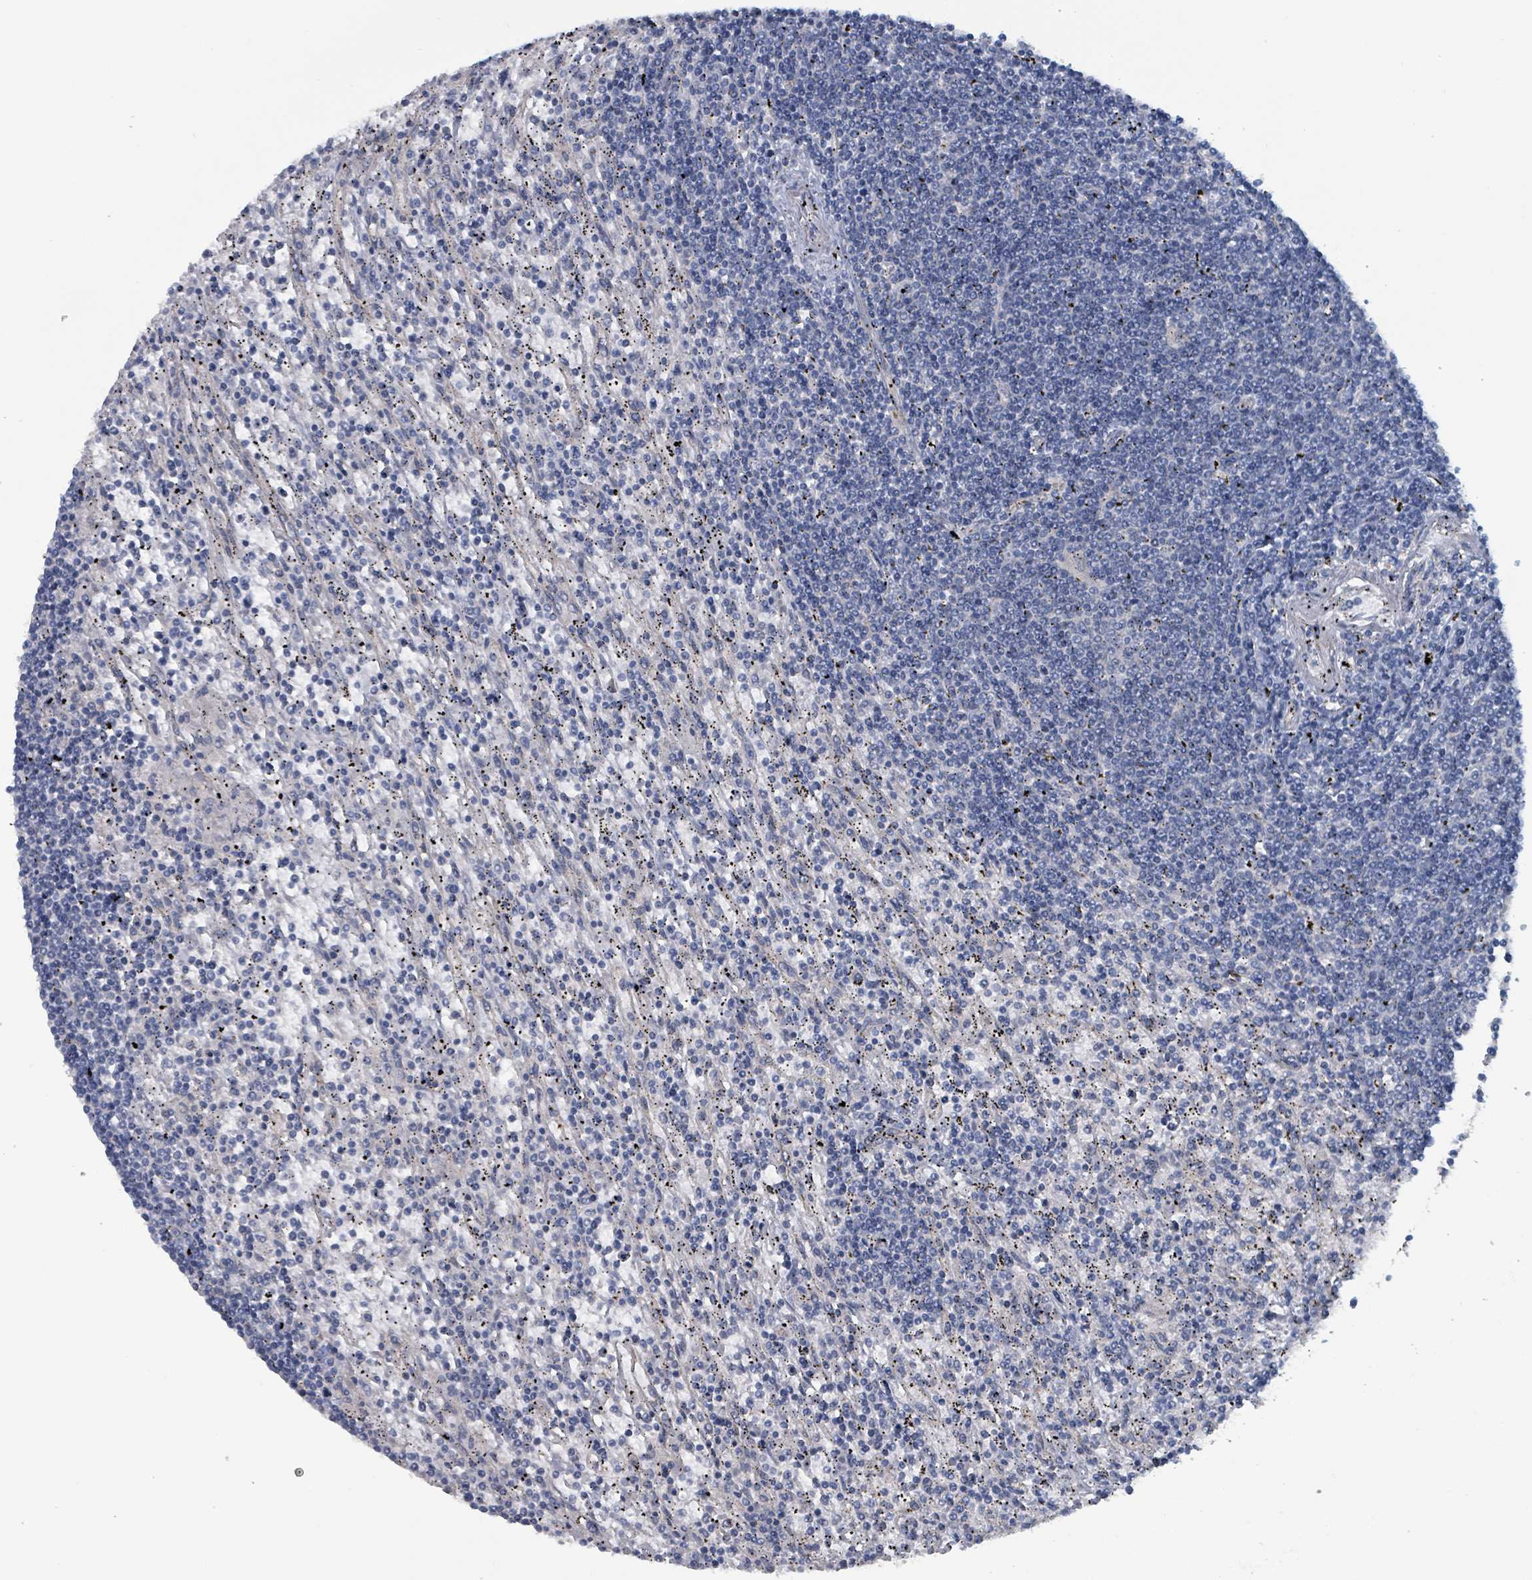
{"staining": {"intensity": "negative", "quantity": "none", "location": "none"}, "tissue": "lymphoma", "cell_type": "Tumor cells", "image_type": "cancer", "snomed": [{"axis": "morphology", "description": "Malignant lymphoma, non-Hodgkin's type, Low grade"}, {"axis": "topography", "description": "Spleen"}], "caption": "High magnification brightfield microscopy of malignant lymphoma, non-Hodgkin's type (low-grade) stained with DAB (3,3'-diaminobenzidine) (brown) and counterstained with hematoxylin (blue): tumor cells show no significant expression.", "gene": "TAAR5", "patient": {"sex": "male", "age": 76}}